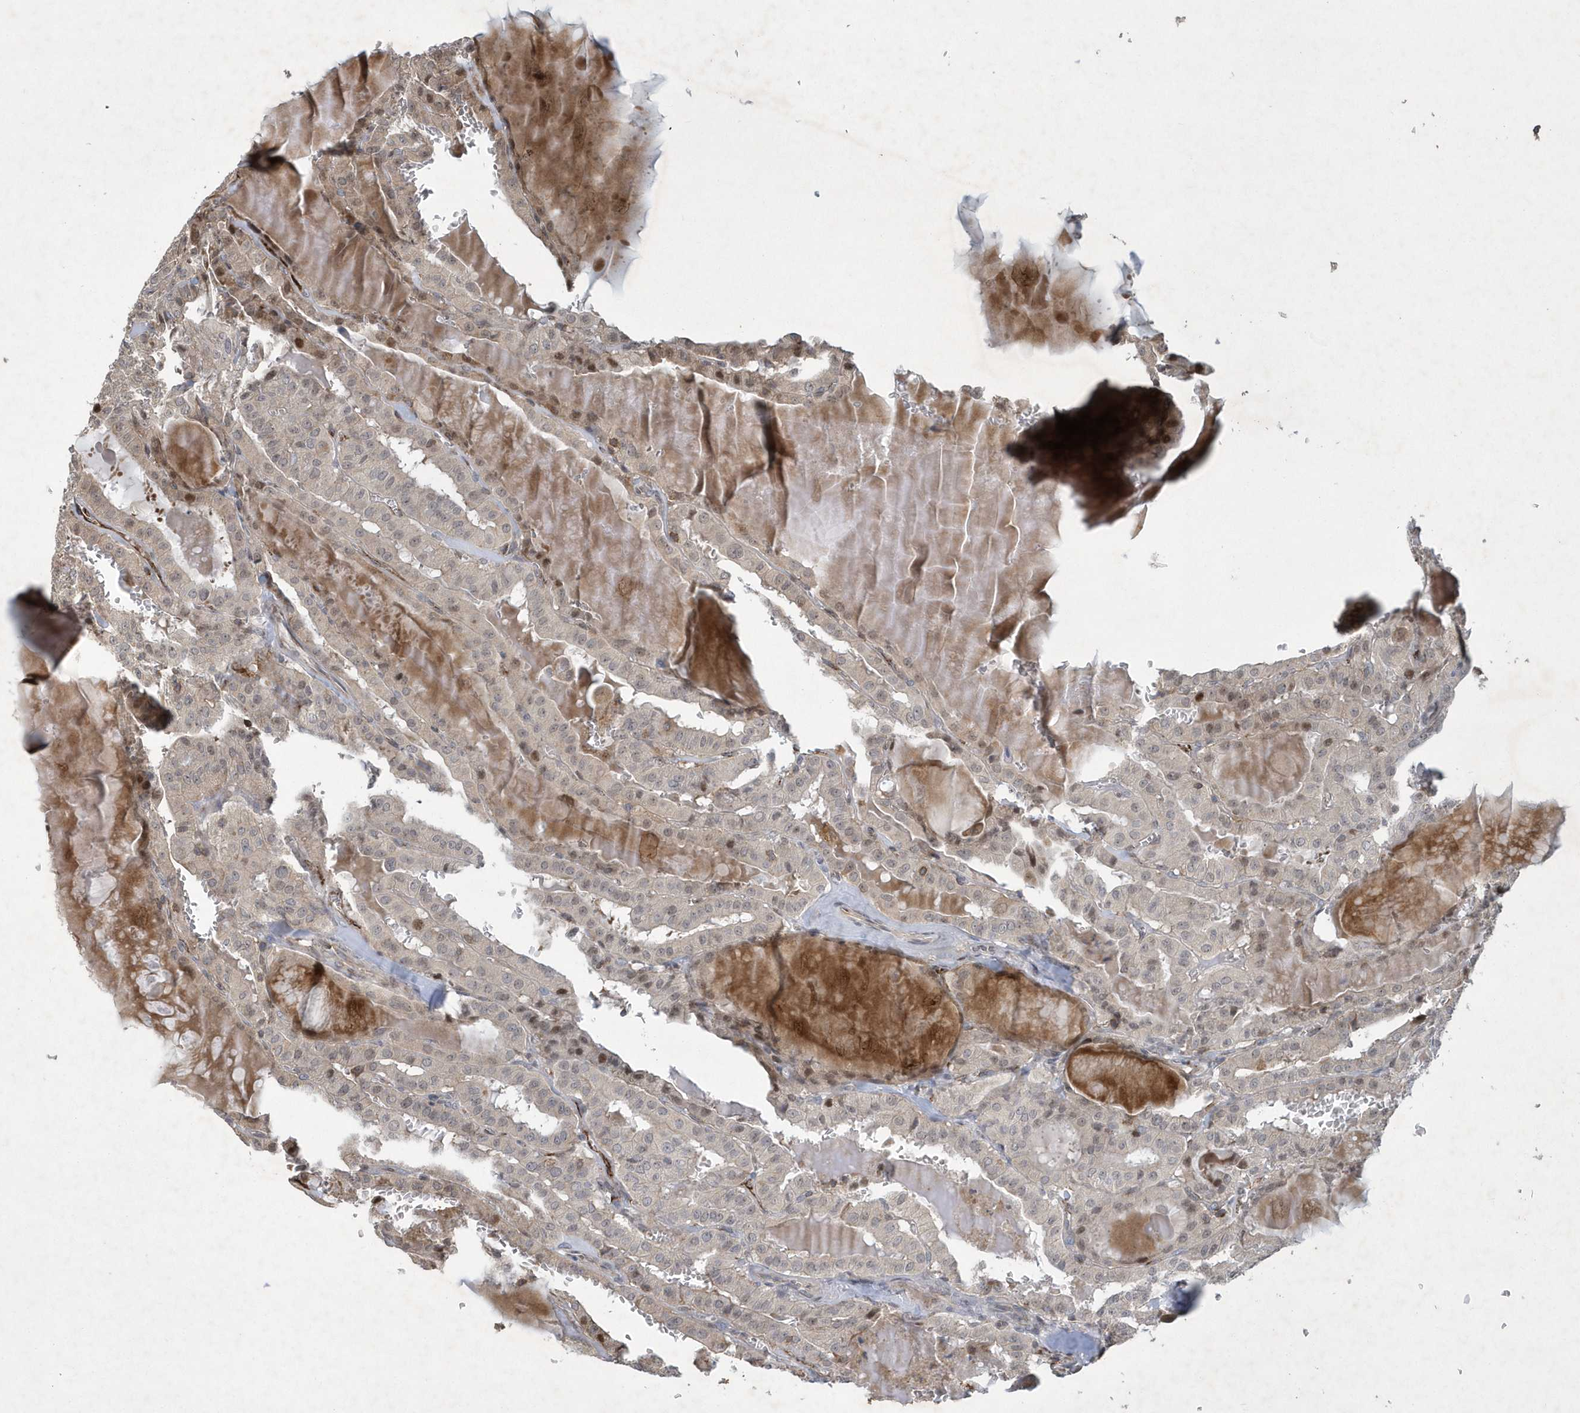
{"staining": {"intensity": "moderate", "quantity": "<25%", "location": "nuclear"}, "tissue": "thyroid cancer", "cell_type": "Tumor cells", "image_type": "cancer", "snomed": [{"axis": "morphology", "description": "Papillary adenocarcinoma, NOS"}, {"axis": "topography", "description": "Thyroid gland"}], "caption": "Immunohistochemistry histopathology image of neoplastic tissue: human papillary adenocarcinoma (thyroid) stained using immunohistochemistry (IHC) reveals low levels of moderate protein expression localized specifically in the nuclear of tumor cells, appearing as a nuclear brown color.", "gene": "N4BP2", "patient": {"sex": "male", "age": 52}}